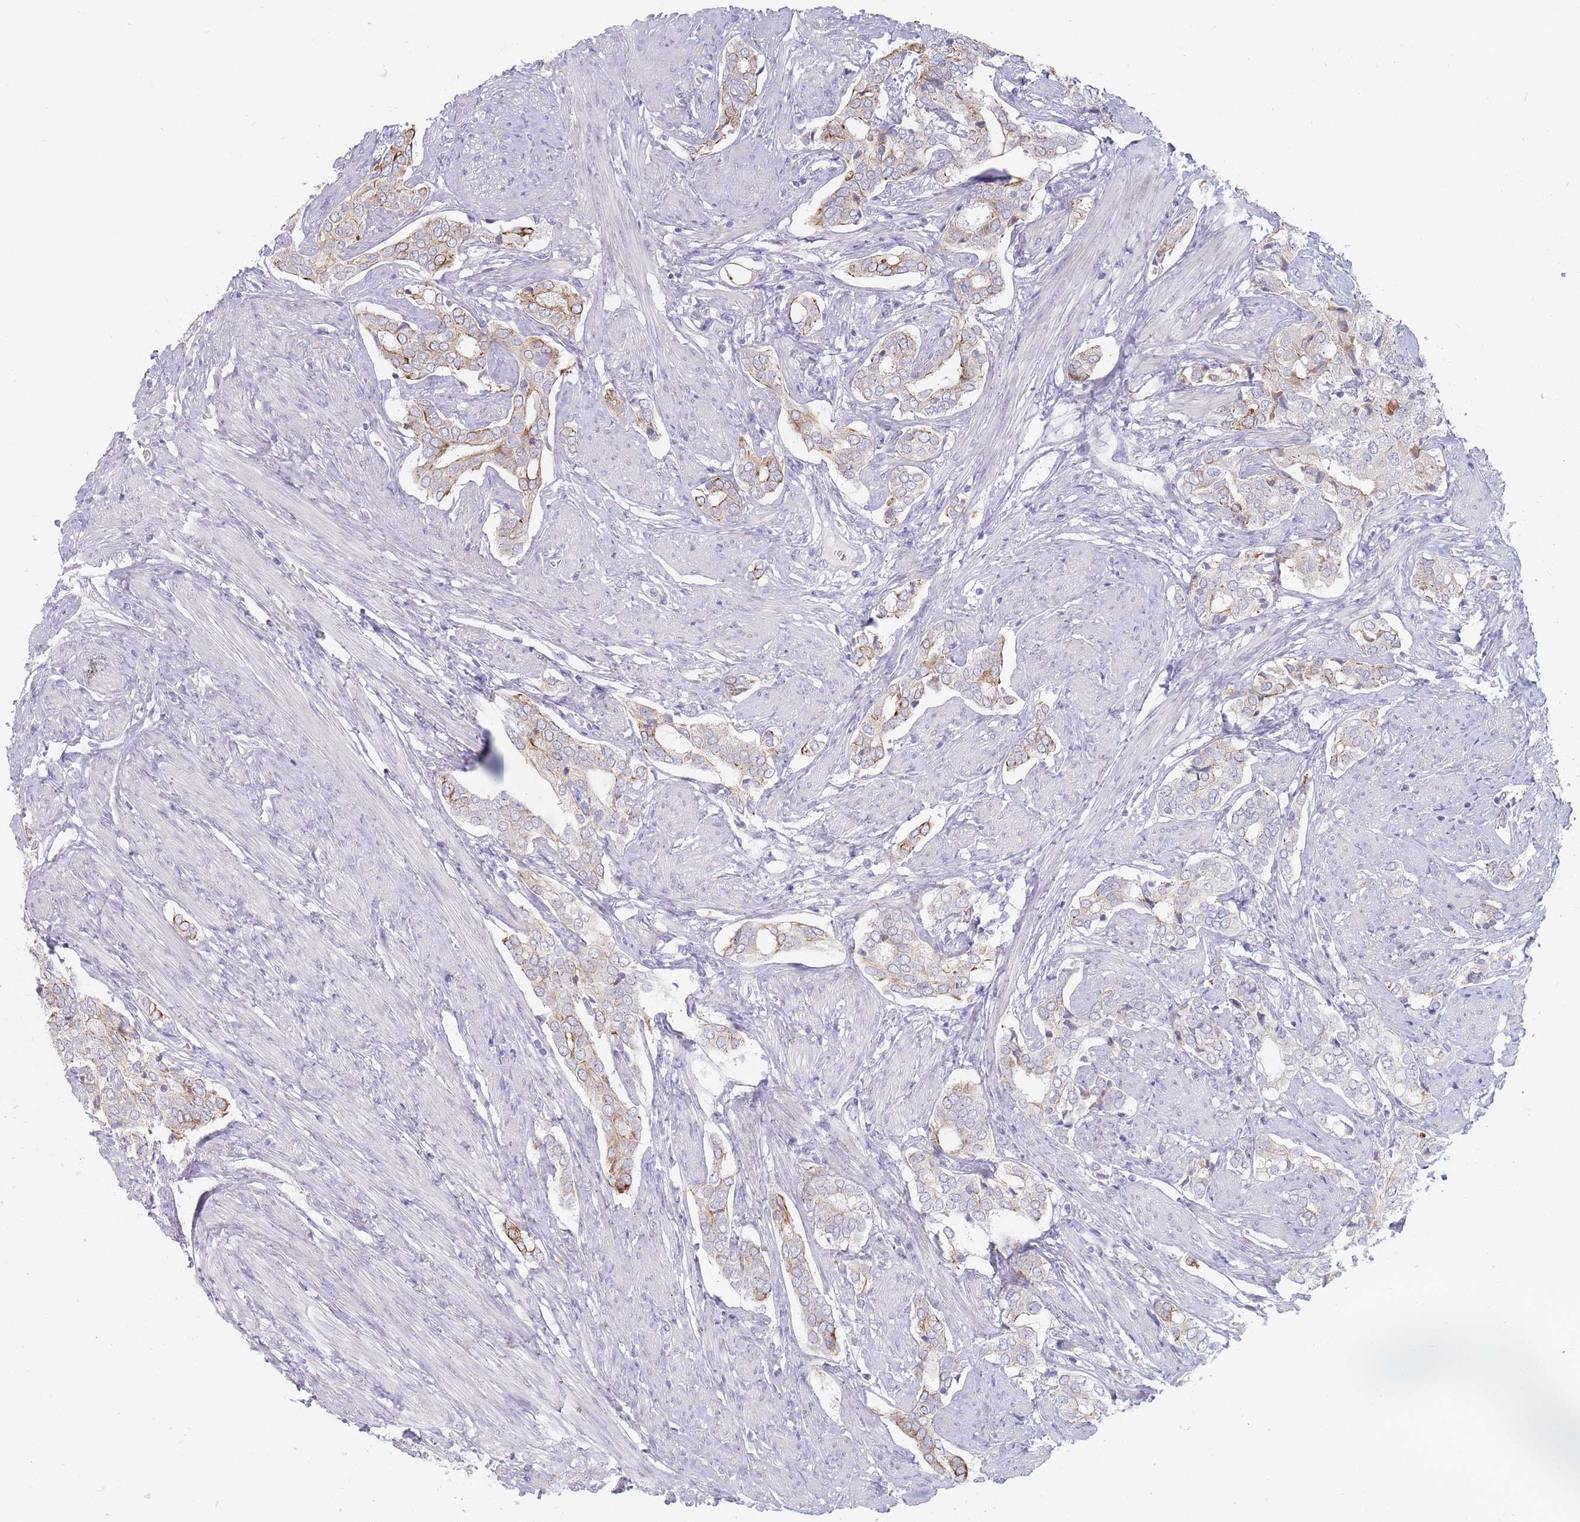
{"staining": {"intensity": "weak", "quantity": "<25%", "location": "cytoplasmic/membranous"}, "tissue": "prostate cancer", "cell_type": "Tumor cells", "image_type": "cancer", "snomed": [{"axis": "morphology", "description": "Adenocarcinoma, High grade"}, {"axis": "topography", "description": "Prostate"}], "caption": "An immunohistochemistry (IHC) image of high-grade adenocarcinoma (prostate) is shown. There is no staining in tumor cells of high-grade adenocarcinoma (prostate). (DAB (3,3'-diaminobenzidine) immunohistochemistry, high magnification).", "gene": "SPATS1", "patient": {"sex": "male", "age": 71}}